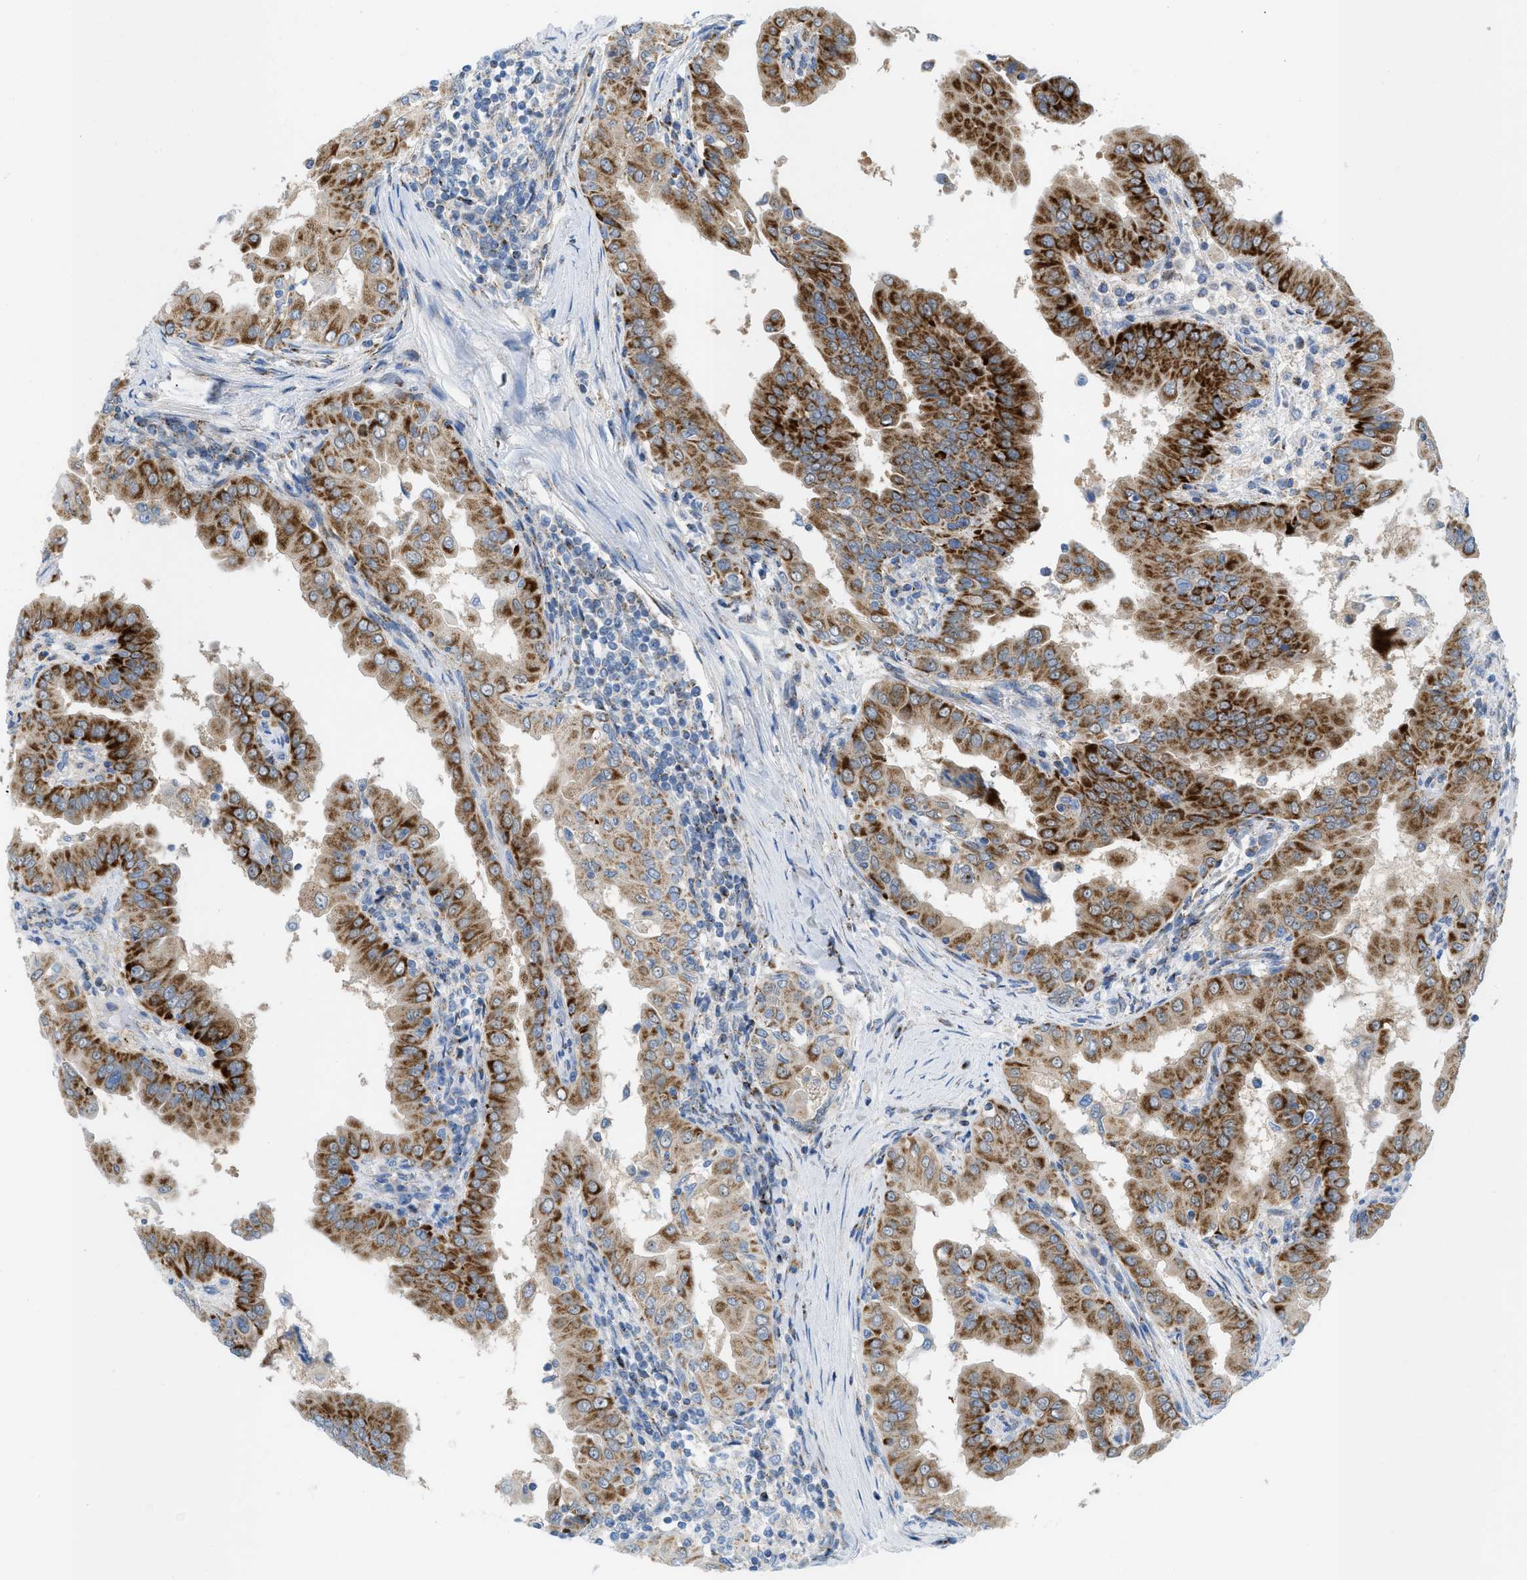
{"staining": {"intensity": "strong", "quantity": ">75%", "location": "cytoplasmic/membranous"}, "tissue": "thyroid cancer", "cell_type": "Tumor cells", "image_type": "cancer", "snomed": [{"axis": "morphology", "description": "Papillary adenocarcinoma, NOS"}, {"axis": "topography", "description": "Thyroid gland"}], "caption": "Immunohistochemistry (IHC) (DAB) staining of human papillary adenocarcinoma (thyroid) demonstrates strong cytoplasmic/membranous protein staining in about >75% of tumor cells.", "gene": "RBBP9", "patient": {"sex": "male", "age": 33}}